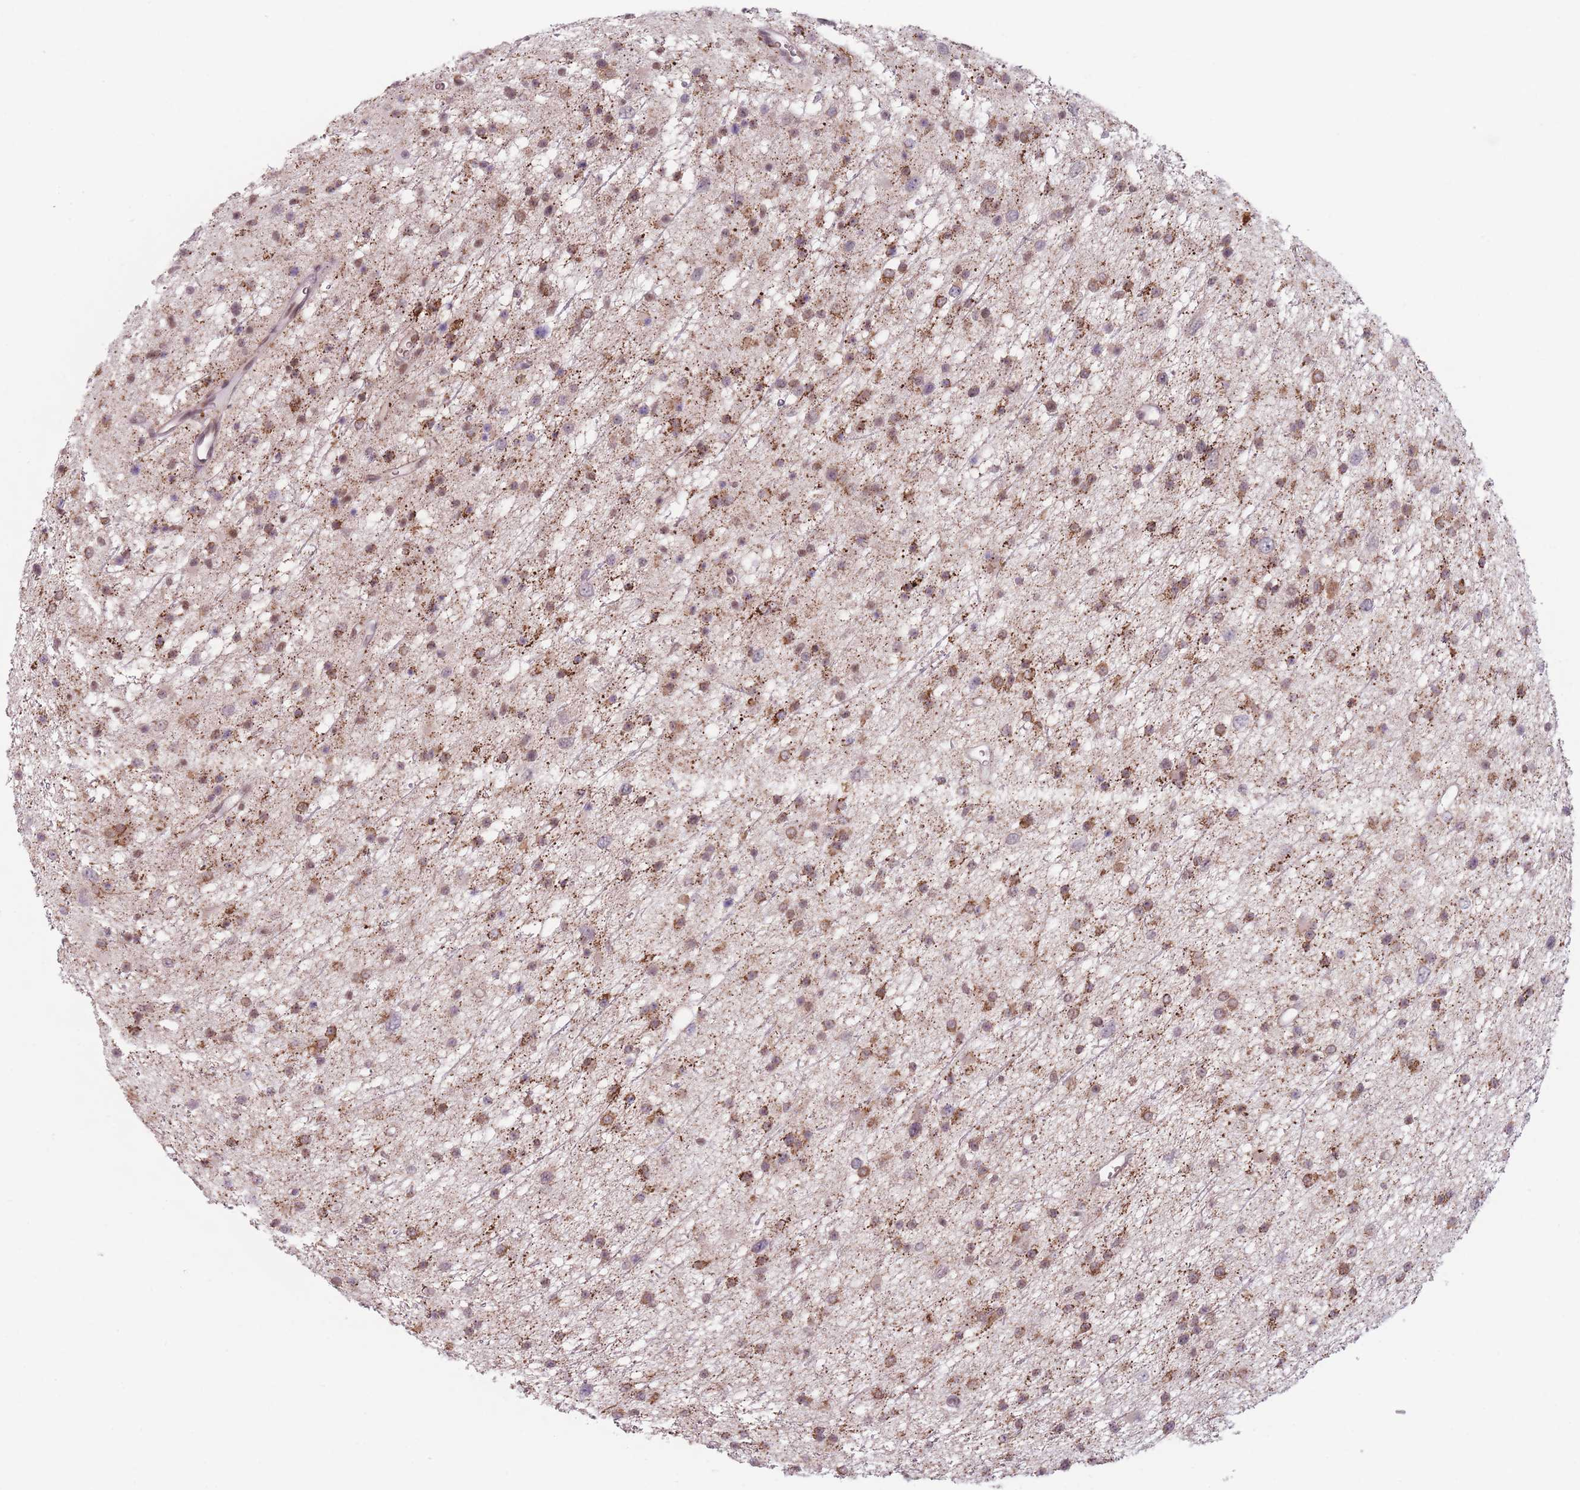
{"staining": {"intensity": "moderate", "quantity": ">75%", "location": "cytoplasmic/membranous,nuclear"}, "tissue": "glioma", "cell_type": "Tumor cells", "image_type": "cancer", "snomed": [{"axis": "morphology", "description": "Glioma, malignant, Low grade"}, {"axis": "topography", "description": "Cerebral cortex"}], "caption": "Glioma stained with immunohistochemistry (IHC) reveals moderate cytoplasmic/membranous and nuclear positivity in about >75% of tumor cells.", "gene": "OR10C1", "patient": {"sex": "female", "age": 39}}